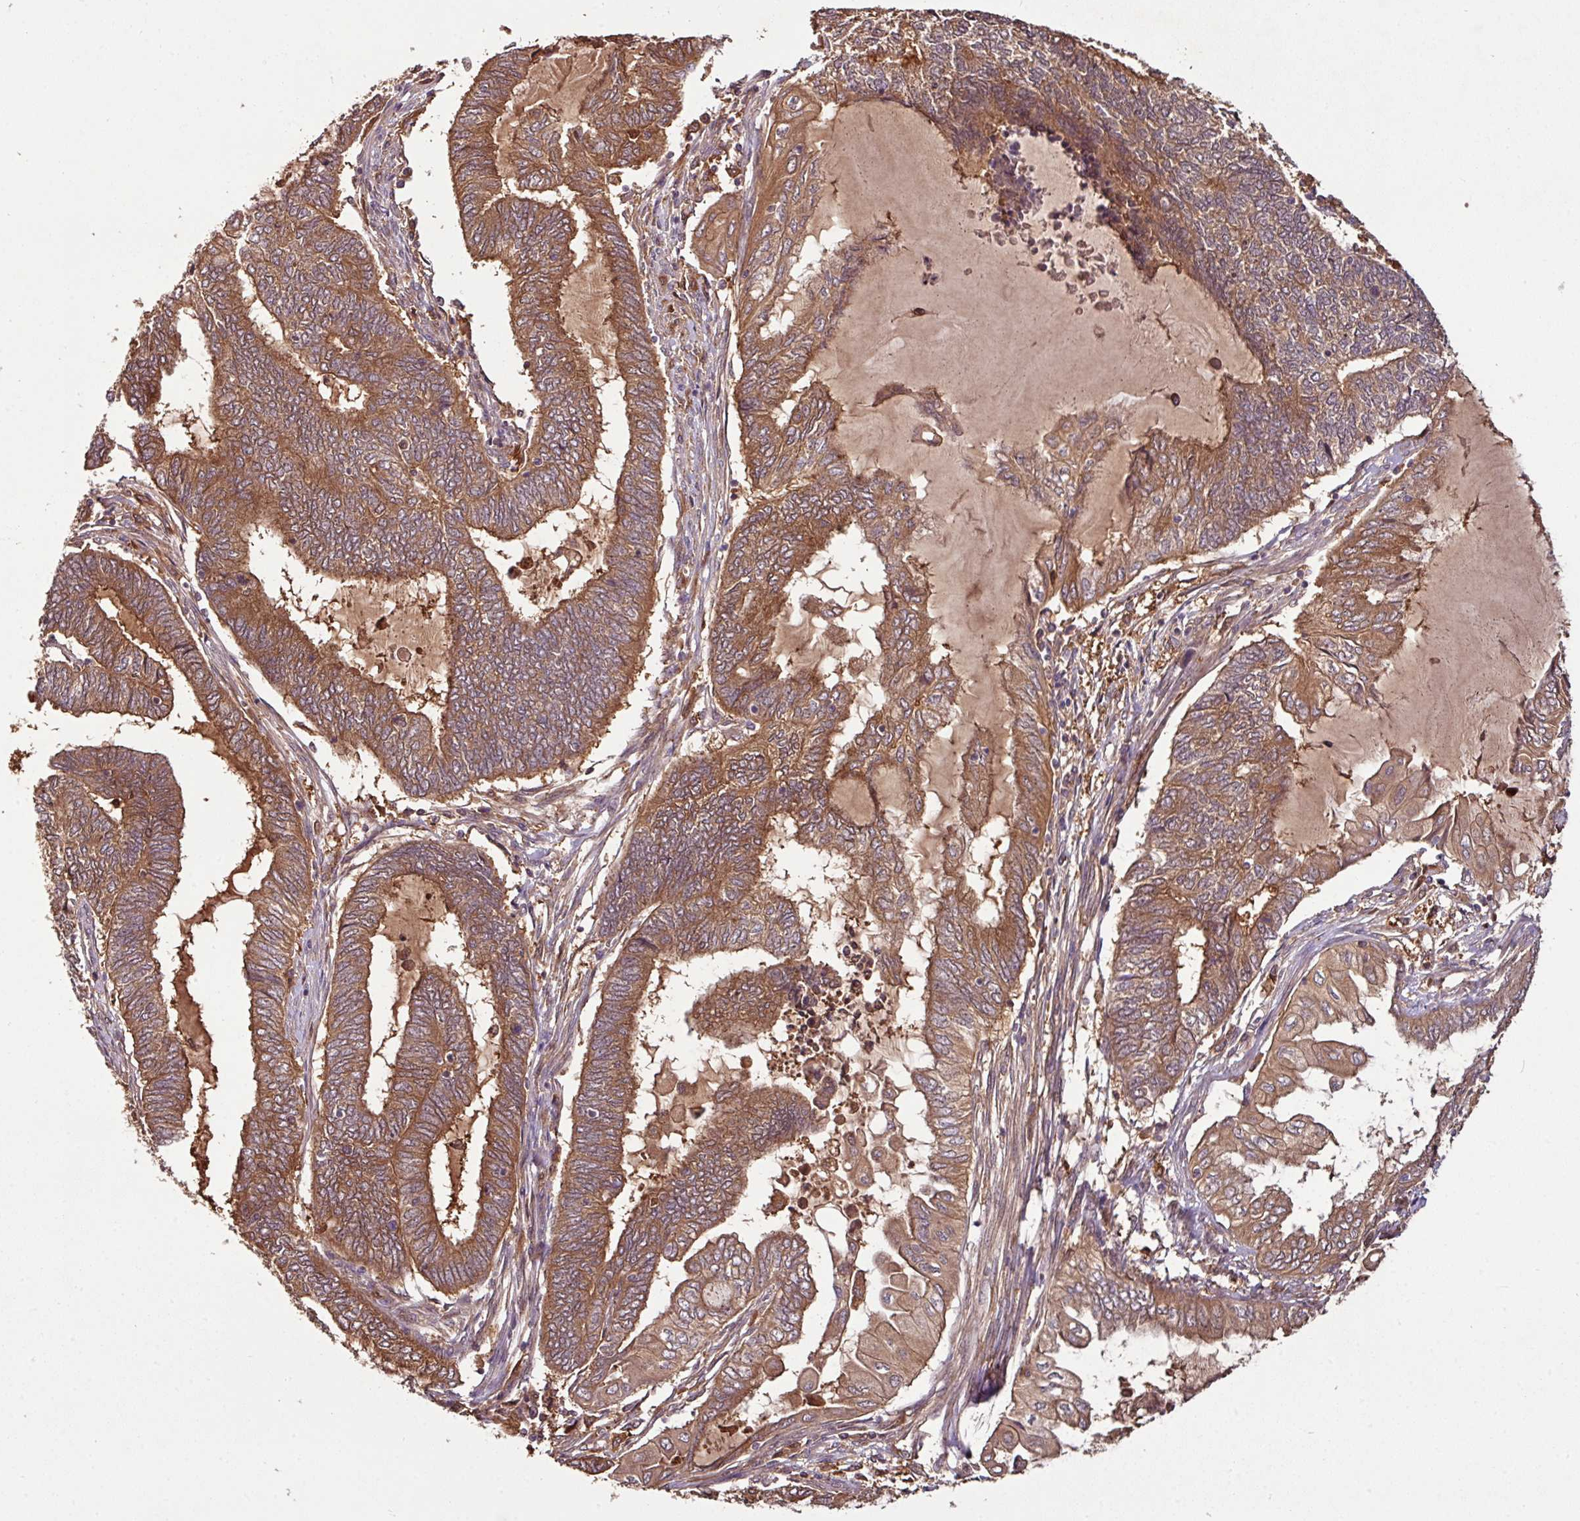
{"staining": {"intensity": "strong", "quantity": ">75%", "location": "cytoplasmic/membranous"}, "tissue": "endometrial cancer", "cell_type": "Tumor cells", "image_type": "cancer", "snomed": [{"axis": "morphology", "description": "Adenocarcinoma, NOS"}, {"axis": "topography", "description": "Uterus"}, {"axis": "topography", "description": "Endometrium"}], "caption": "Immunohistochemical staining of human endometrial cancer reveals high levels of strong cytoplasmic/membranous protein expression in approximately >75% of tumor cells.", "gene": "GNPDA1", "patient": {"sex": "female", "age": 70}}